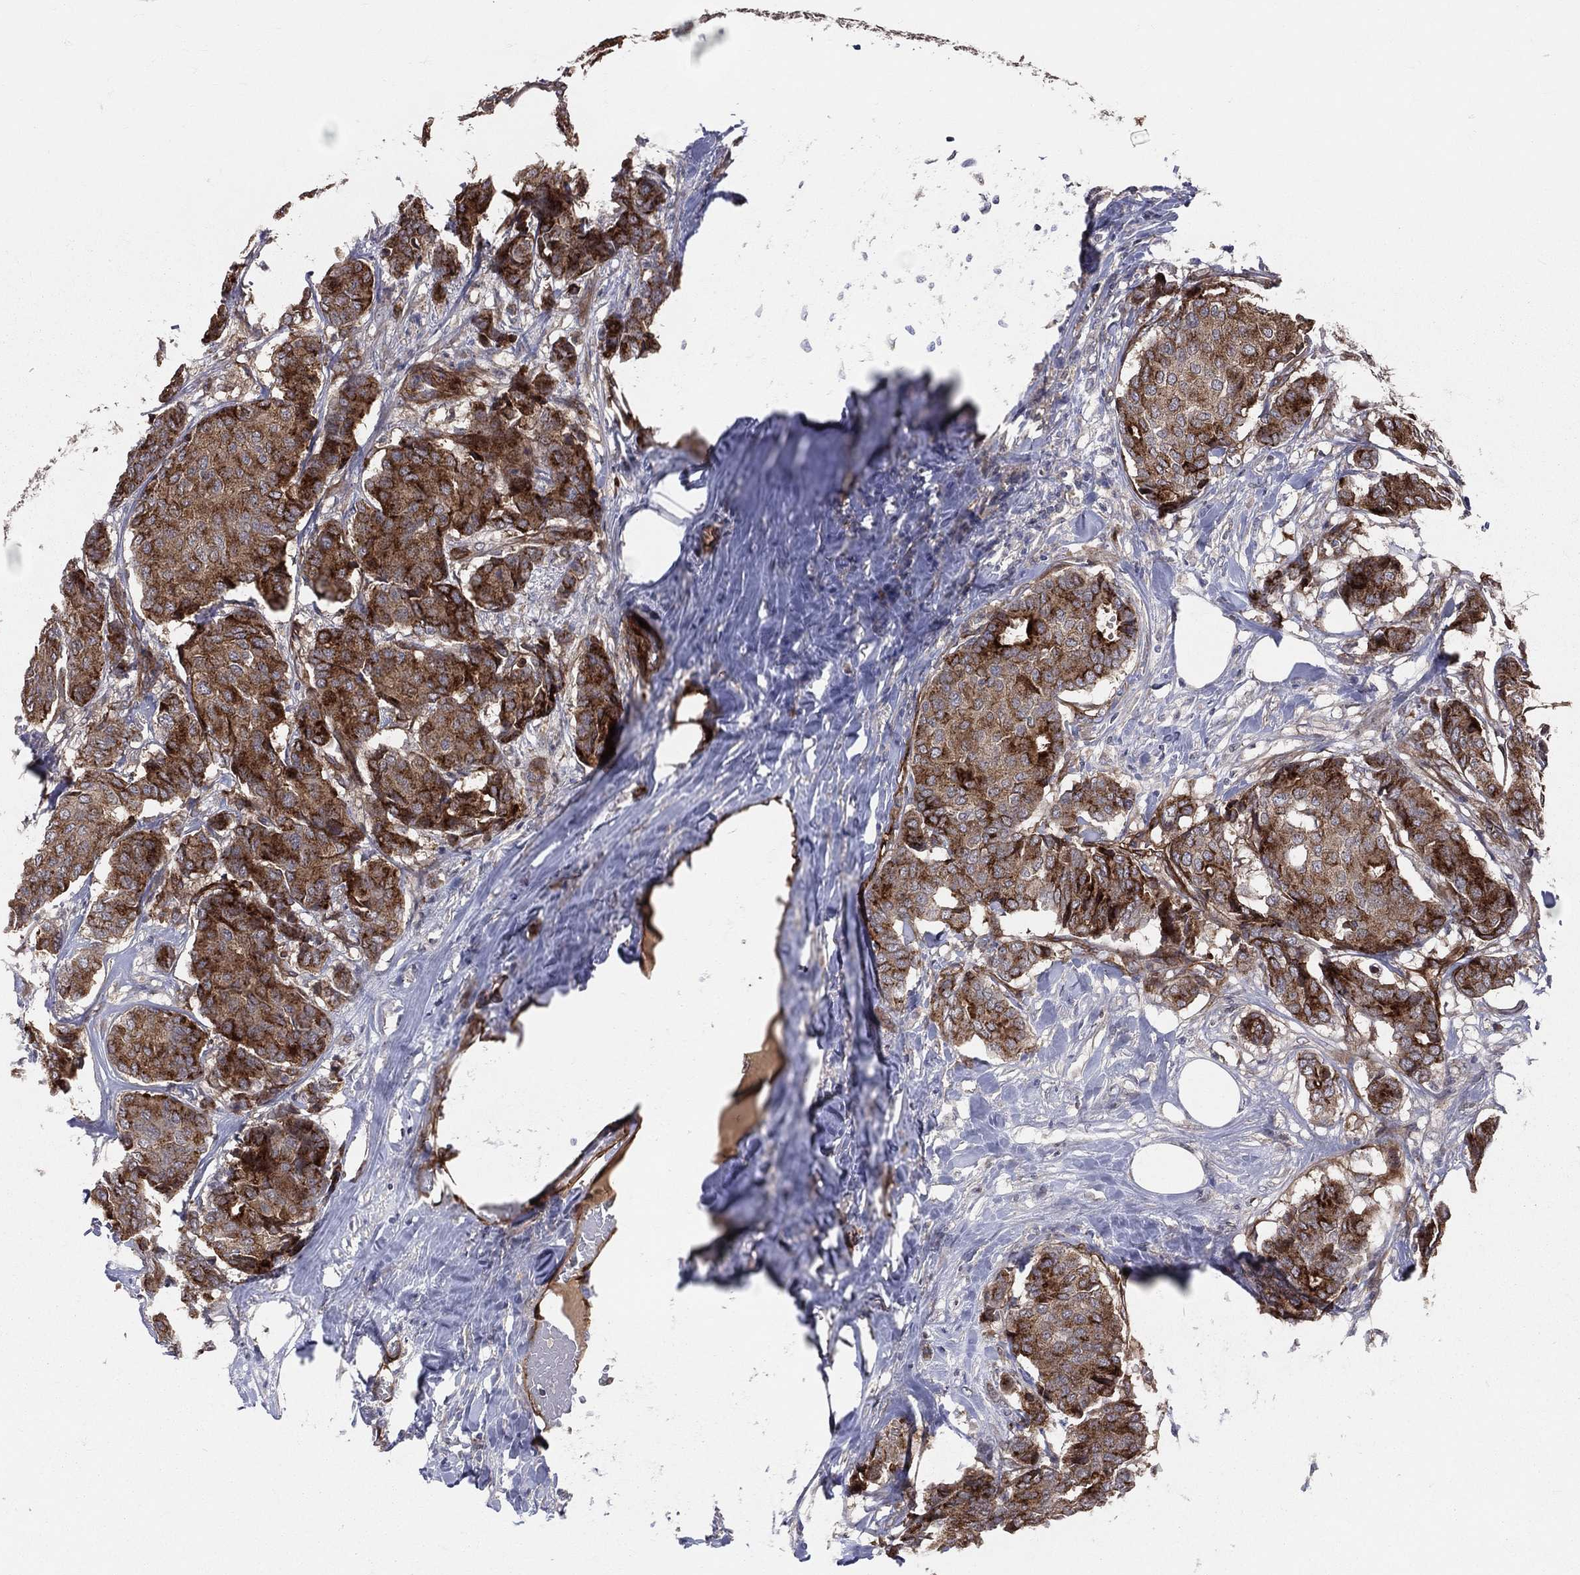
{"staining": {"intensity": "strong", "quantity": ">75%", "location": "cytoplasmic/membranous"}, "tissue": "breast cancer", "cell_type": "Tumor cells", "image_type": "cancer", "snomed": [{"axis": "morphology", "description": "Duct carcinoma"}, {"axis": "topography", "description": "Breast"}], "caption": "Human breast invasive ductal carcinoma stained for a protein (brown) exhibits strong cytoplasmic/membranous positive staining in approximately >75% of tumor cells.", "gene": "ENTPD1", "patient": {"sex": "female", "age": 75}}